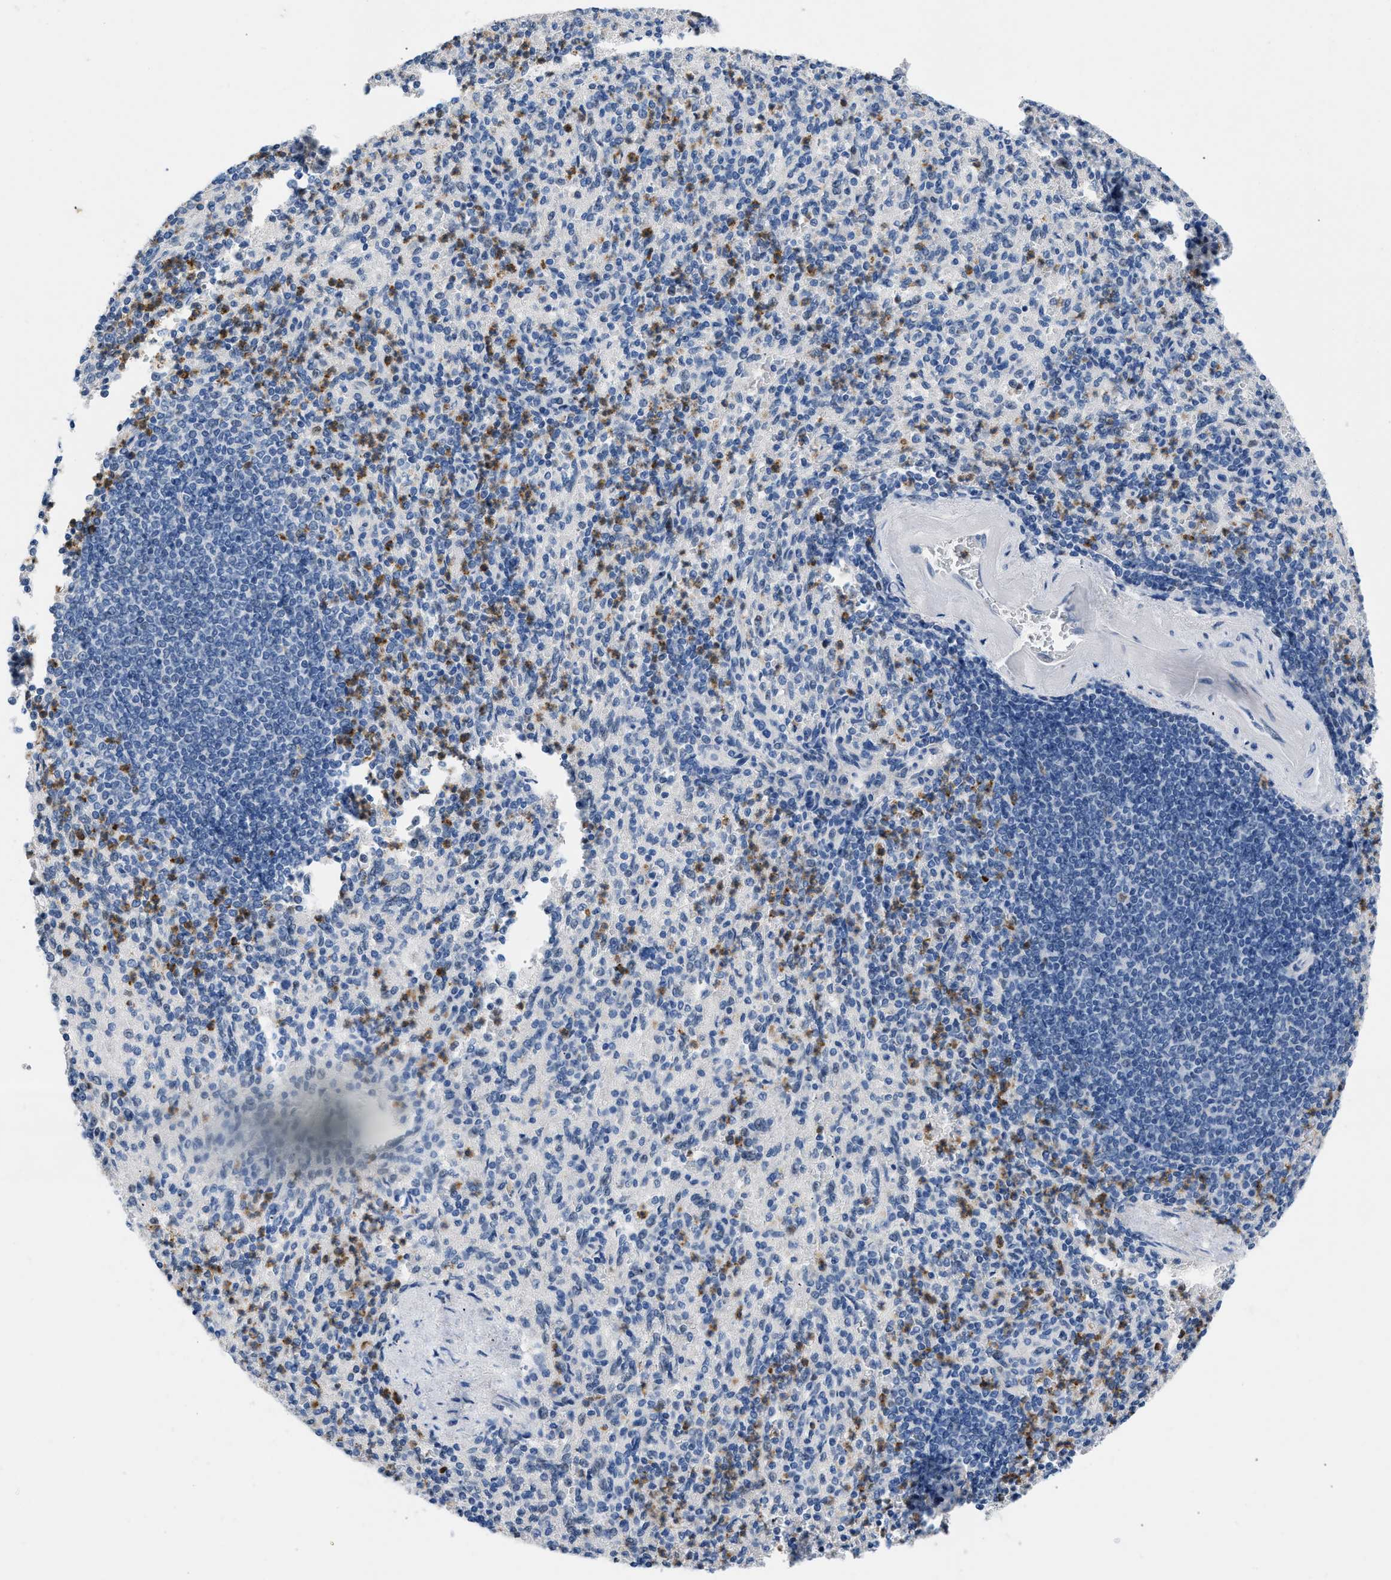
{"staining": {"intensity": "moderate", "quantity": "<25%", "location": "cytoplasmic/membranous"}, "tissue": "spleen", "cell_type": "Cells in red pulp", "image_type": "normal", "snomed": [{"axis": "morphology", "description": "Normal tissue, NOS"}, {"axis": "topography", "description": "Spleen"}], "caption": "Protein staining of normal spleen displays moderate cytoplasmic/membranous positivity in approximately <25% of cells in red pulp.", "gene": "BOLL", "patient": {"sex": "female", "age": 74}}